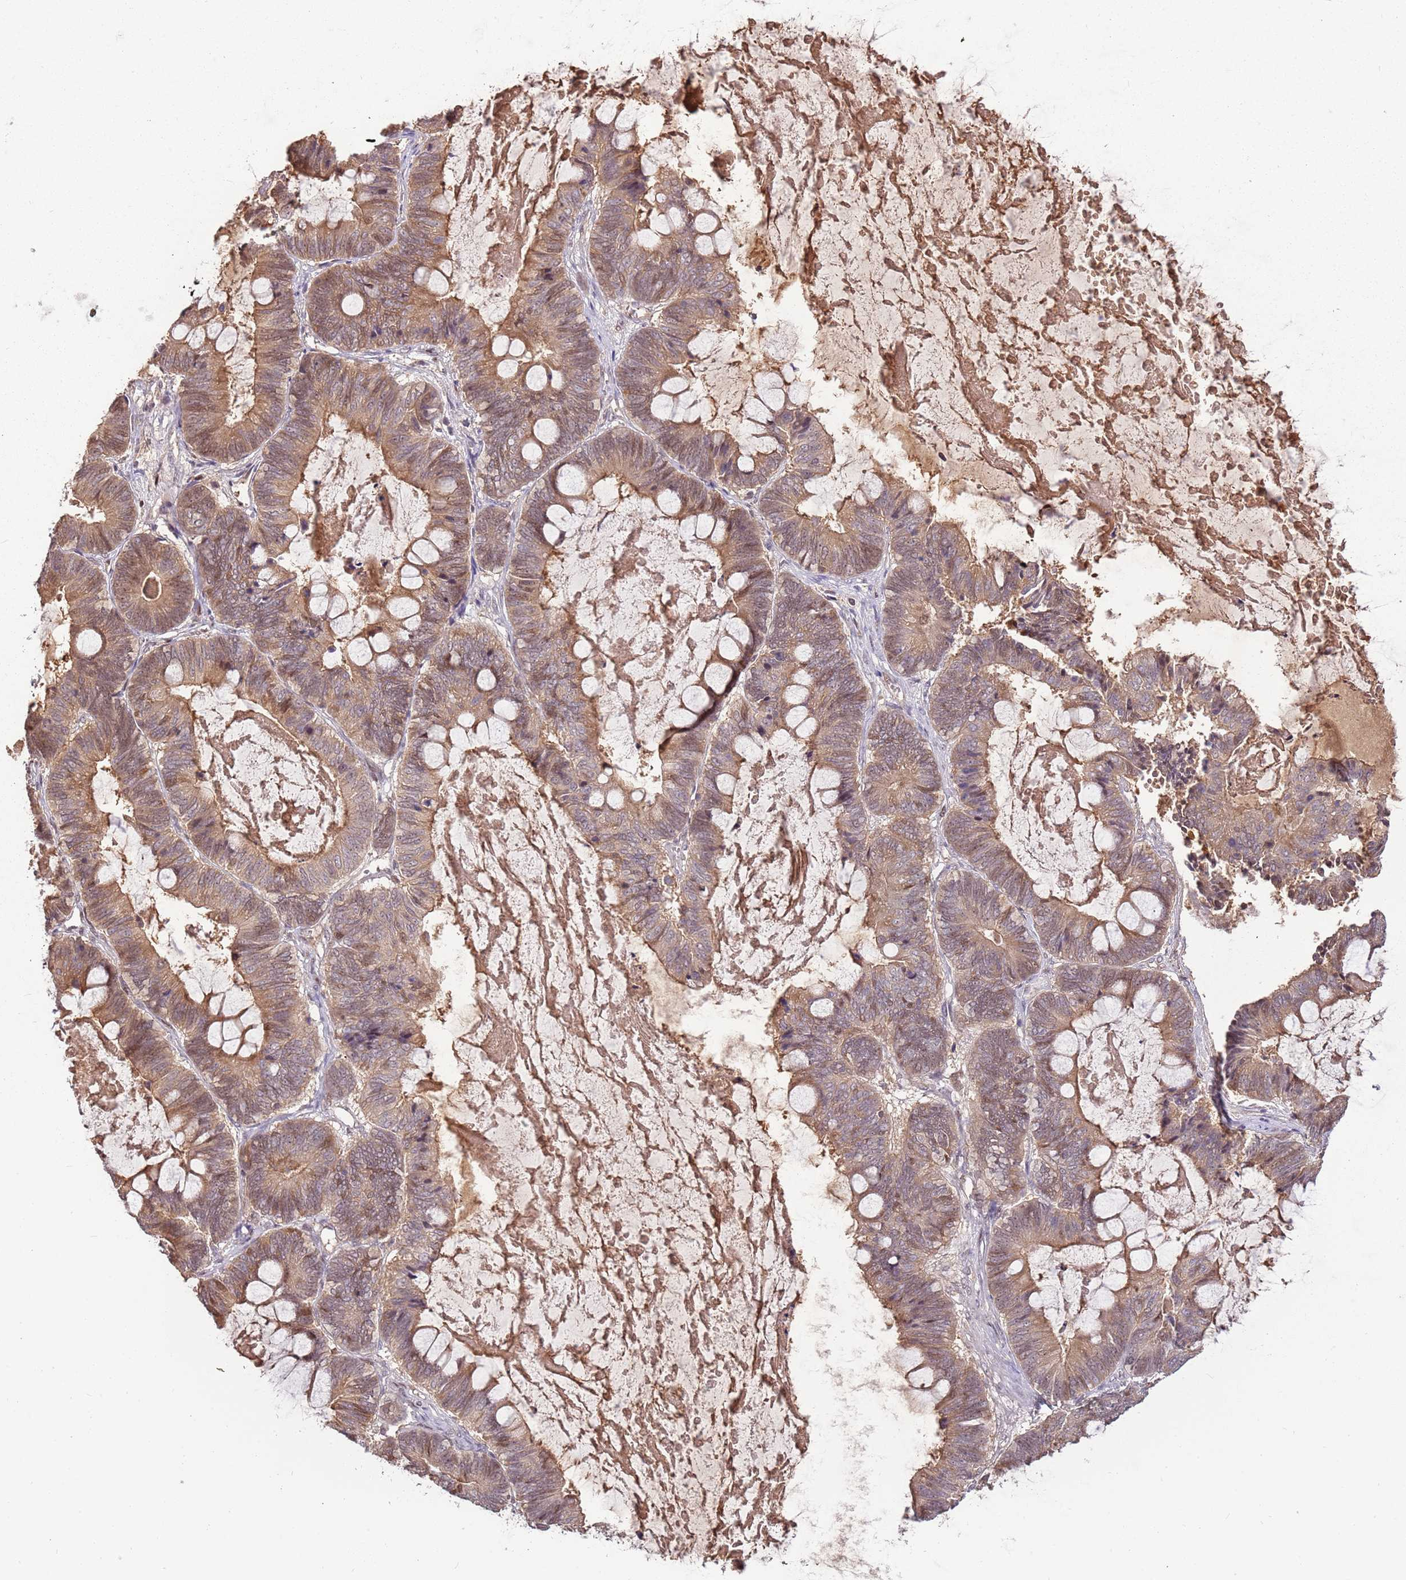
{"staining": {"intensity": "moderate", "quantity": ">75%", "location": "cytoplasmic/membranous,nuclear"}, "tissue": "ovarian cancer", "cell_type": "Tumor cells", "image_type": "cancer", "snomed": [{"axis": "morphology", "description": "Cystadenocarcinoma, mucinous, NOS"}, {"axis": "topography", "description": "Ovary"}], "caption": "Protein staining of ovarian mucinous cystadenocarcinoma tissue shows moderate cytoplasmic/membranous and nuclear positivity in about >75% of tumor cells.", "gene": "GSTO2", "patient": {"sex": "female", "age": 61}}